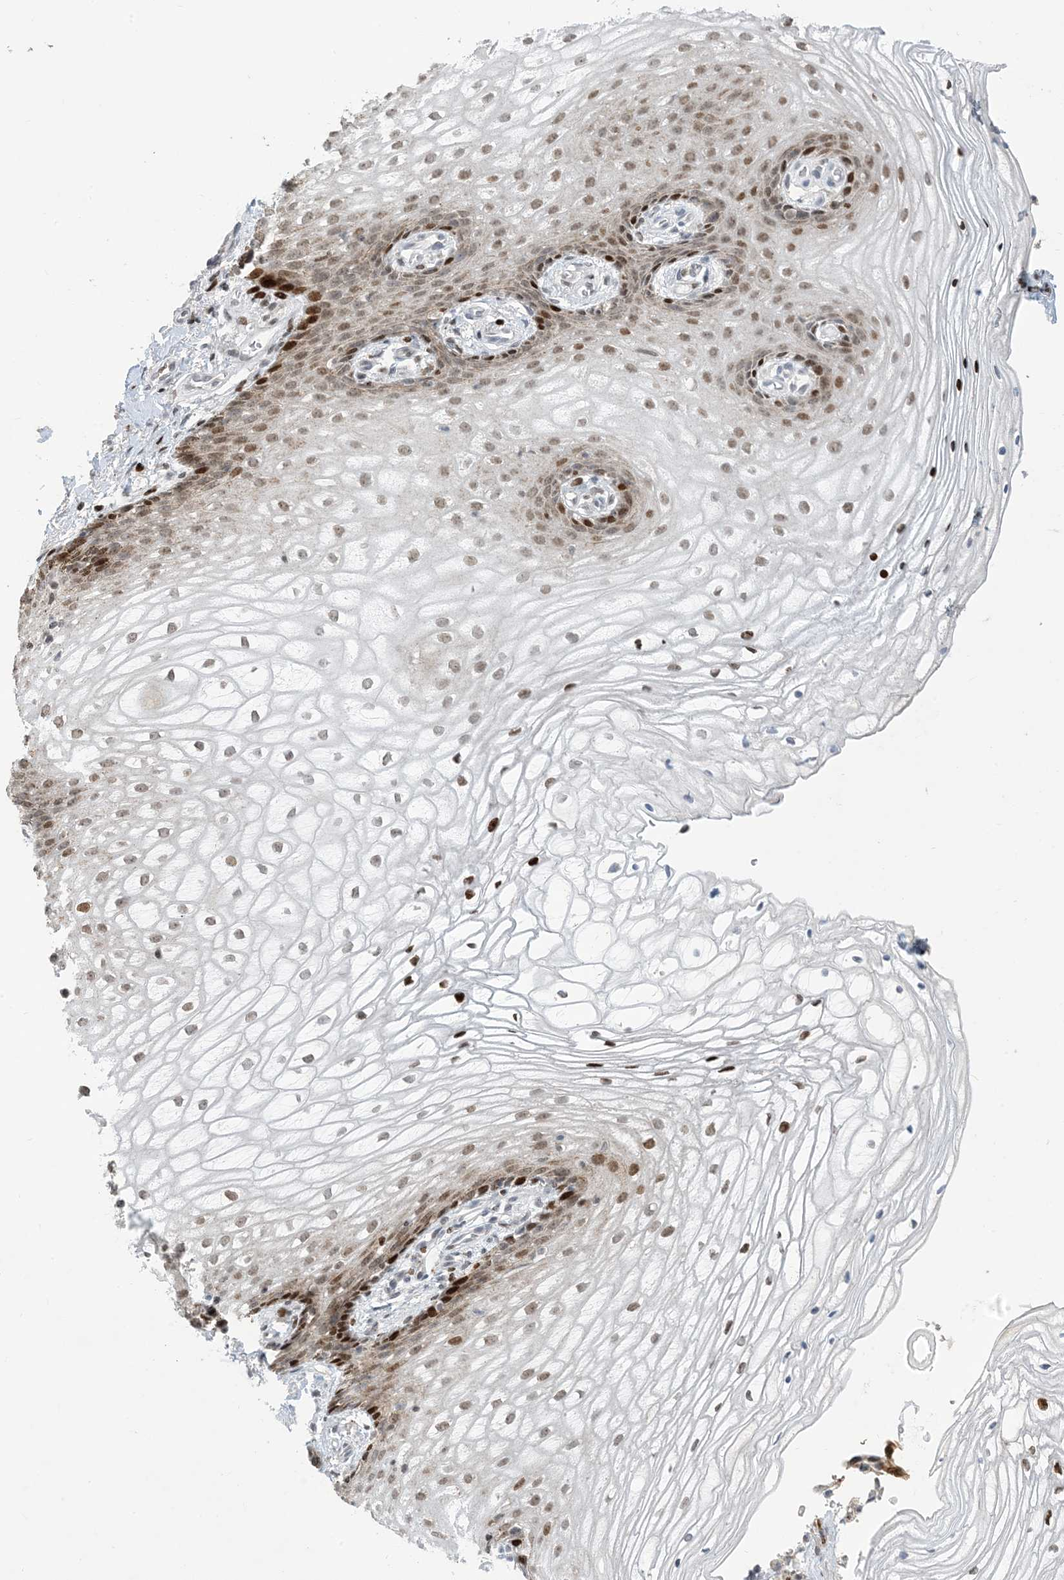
{"staining": {"intensity": "strong", "quantity": "25%-75%", "location": "nuclear"}, "tissue": "vagina", "cell_type": "Squamous epithelial cells", "image_type": "normal", "snomed": [{"axis": "morphology", "description": "Normal tissue, NOS"}, {"axis": "topography", "description": "Vagina"}], "caption": "Protein analysis of benign vagina demonstrates strong nuclear staining in about 25%-75% of squamous epithelial cells. Nuclei are stained in blue.", "gene": "SLC25A53", "patient": {"sex": "female", "age": 60}}